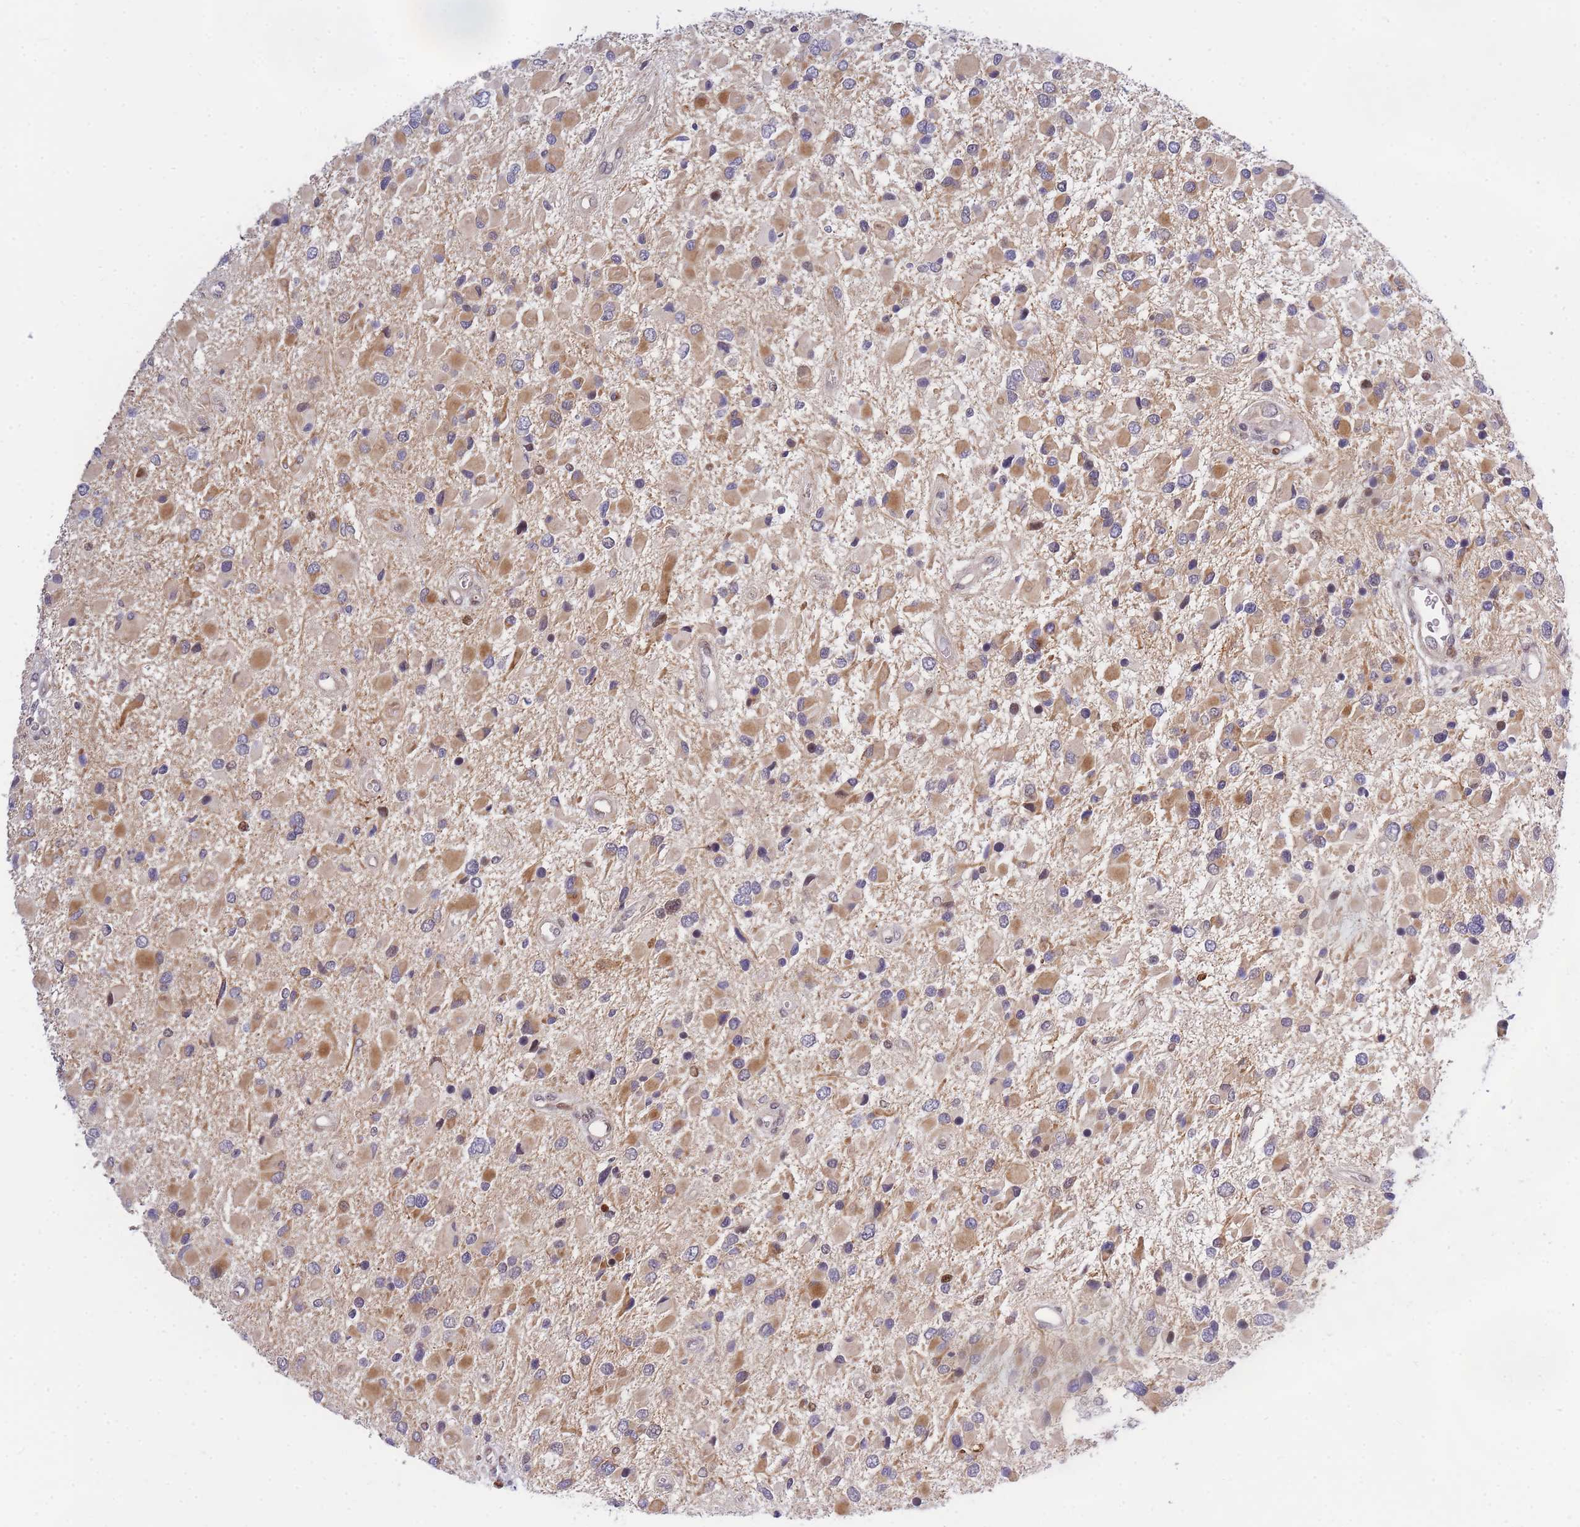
{"staining": {"intensity": "moderate", "quantity": "25%-75%", "location": "cytoplasmic/membranous"}, "tissue": "glioma", "cell_type": "Tumor cells", "image_type": "cancer", "snomed": [{"axis": "morphology", "description": "Glioma, malignant, High grade"}, {"axis": "topography", "description": "Brain"}], "caption": "Tumor cells show medium levels of moderate cytoplasmic/membranous staining in about 25%-75% of cells in malignant glioma (high-grade).", "gene": "CRACD", "patient": {"sex": "male", "age": 53}}